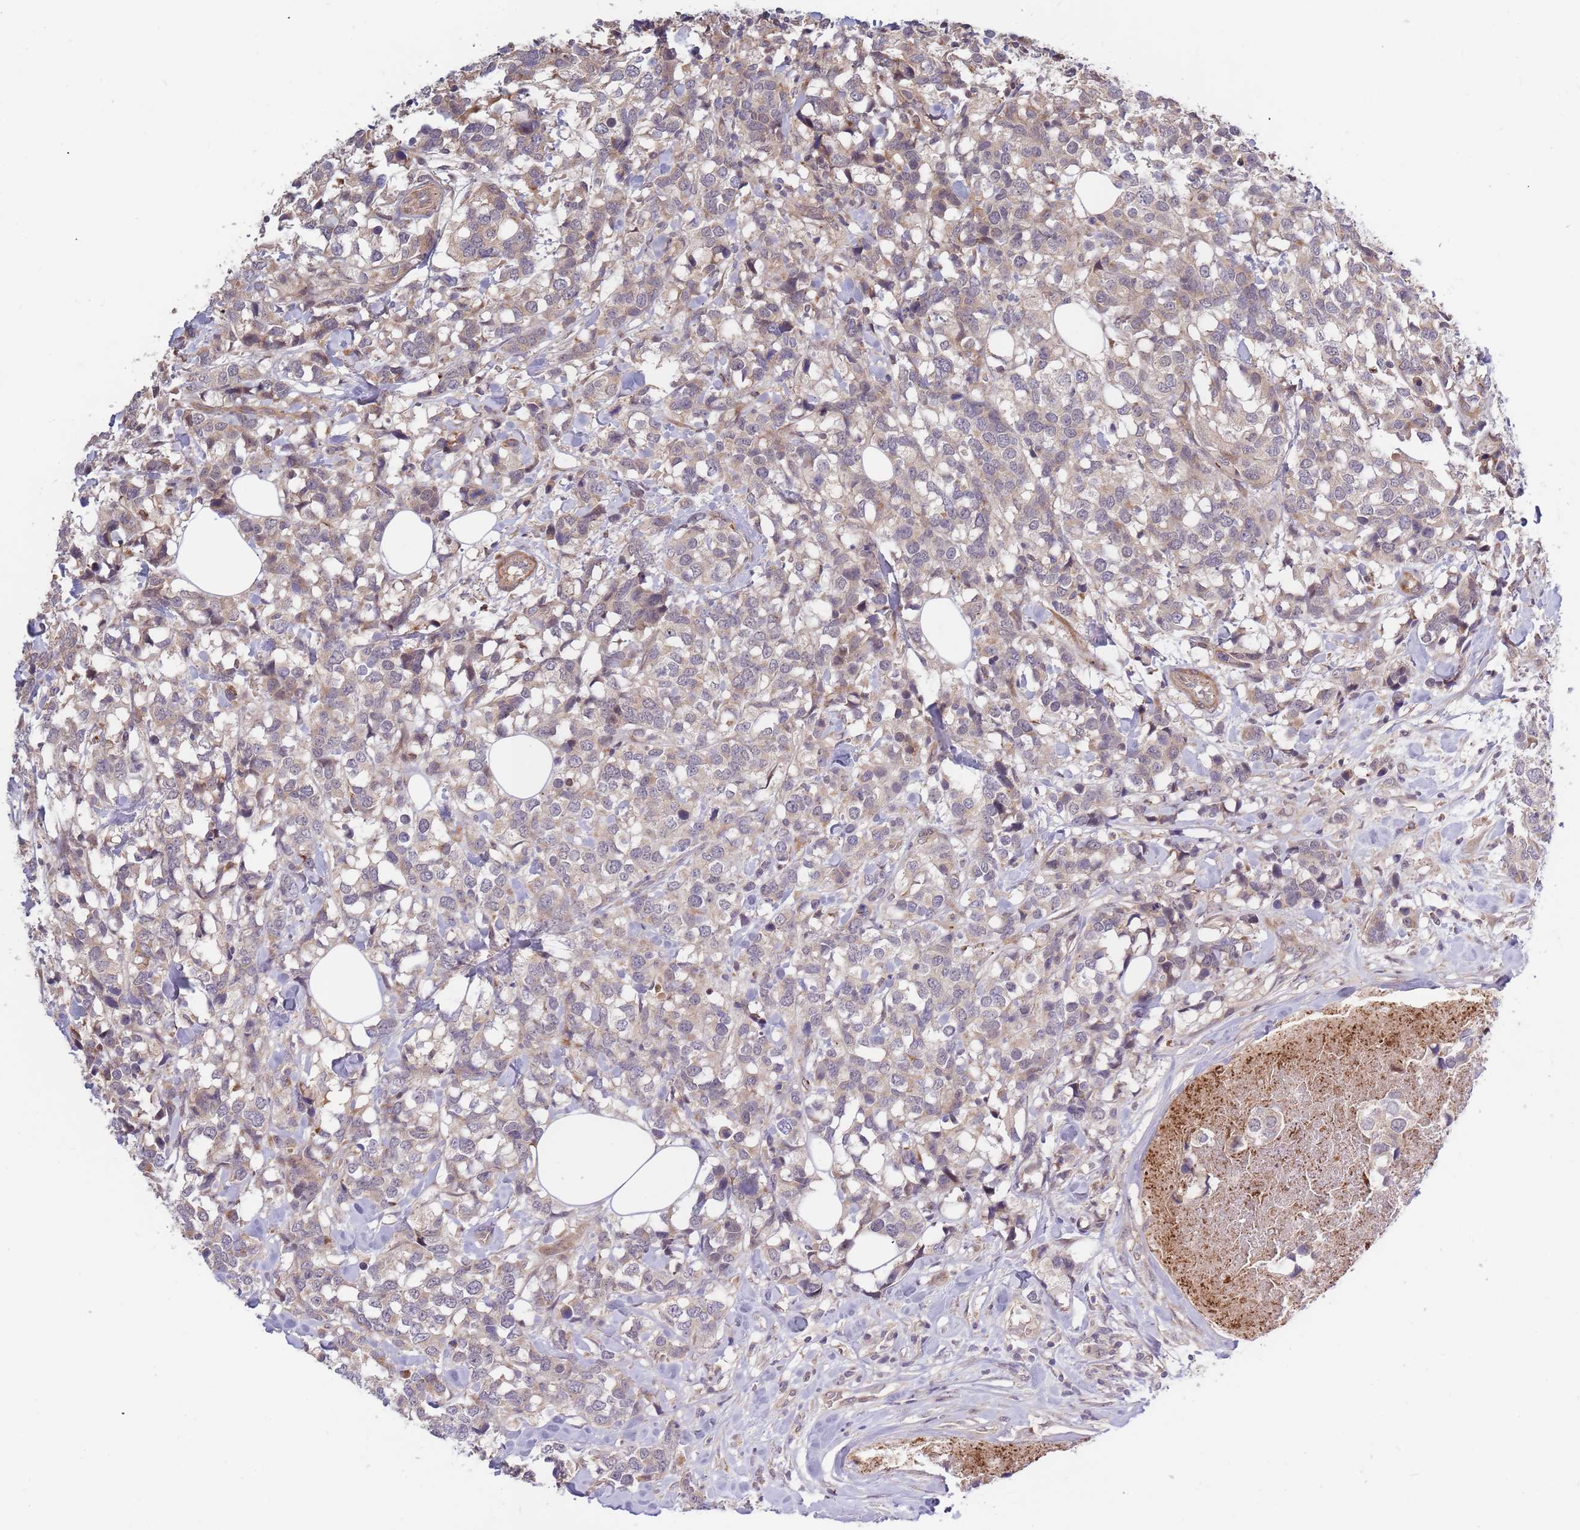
{"staining": {"intensity": "weak", "quantity": "<25%", "location": "cytoplasmic/membranous"}, "tissue": "breast cancer", "cell_type": "Tumor cells", "image_type": "cancer", "snomed": [{"axis": "morphology", "description": "Lobular carcinoma"}, {"axis": "topography", "description": "Breast"}], "caption": "Tumor cells show no significant protein expression in lobular carcinoma (breast). Brightfield microscopy of immunohistochemistry stained with DAB (3,3'-diaminobenzidine) (brown) and hematoxylin (blue), captured at high magnification.", "gene": "HAUS3", "patient": {"sex": "female", "age": 59}}